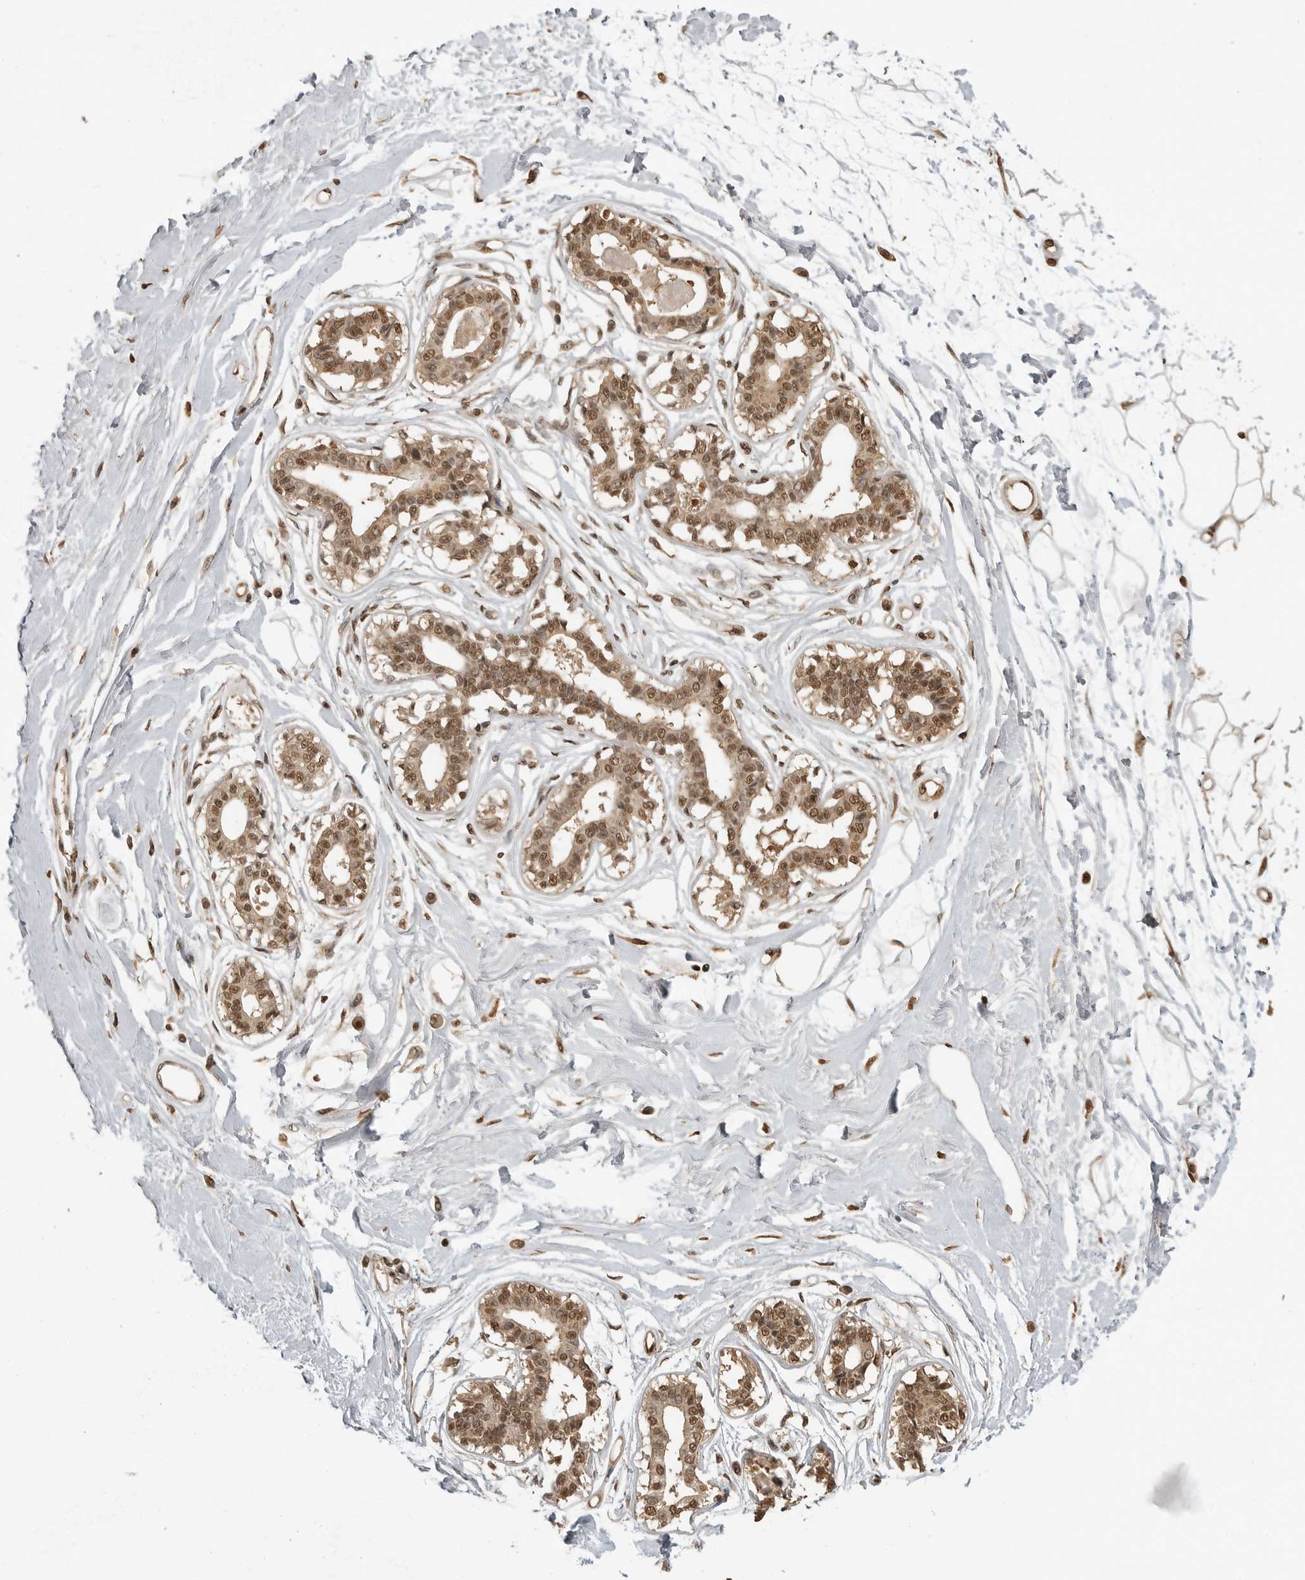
{"staining": {"intensity": "weak", "quantity": "25%-75%", "location": "cytoplasmic/membranous,nuclear"}, "tissue": "breast", "cell_type": "Adipocytes", "image_type": "normal", "snomed": [{"axis": "morphology", "description": "Normal tissue, NOS"}, {"axis": "topography", "description": "Breast"}], "caption": "Breast was stained to show a protein in brown. There is low levels of weak cytoplasmic/membranous,nuclear staining in approximately 25%-75% of adipocytes. (Stains: DAB in brown, nuclei in blue, Microscopy: brightfield microscopy at high magnification).", "gene": "CLOCK", "patient": {"sex": "female", "age": 45}}